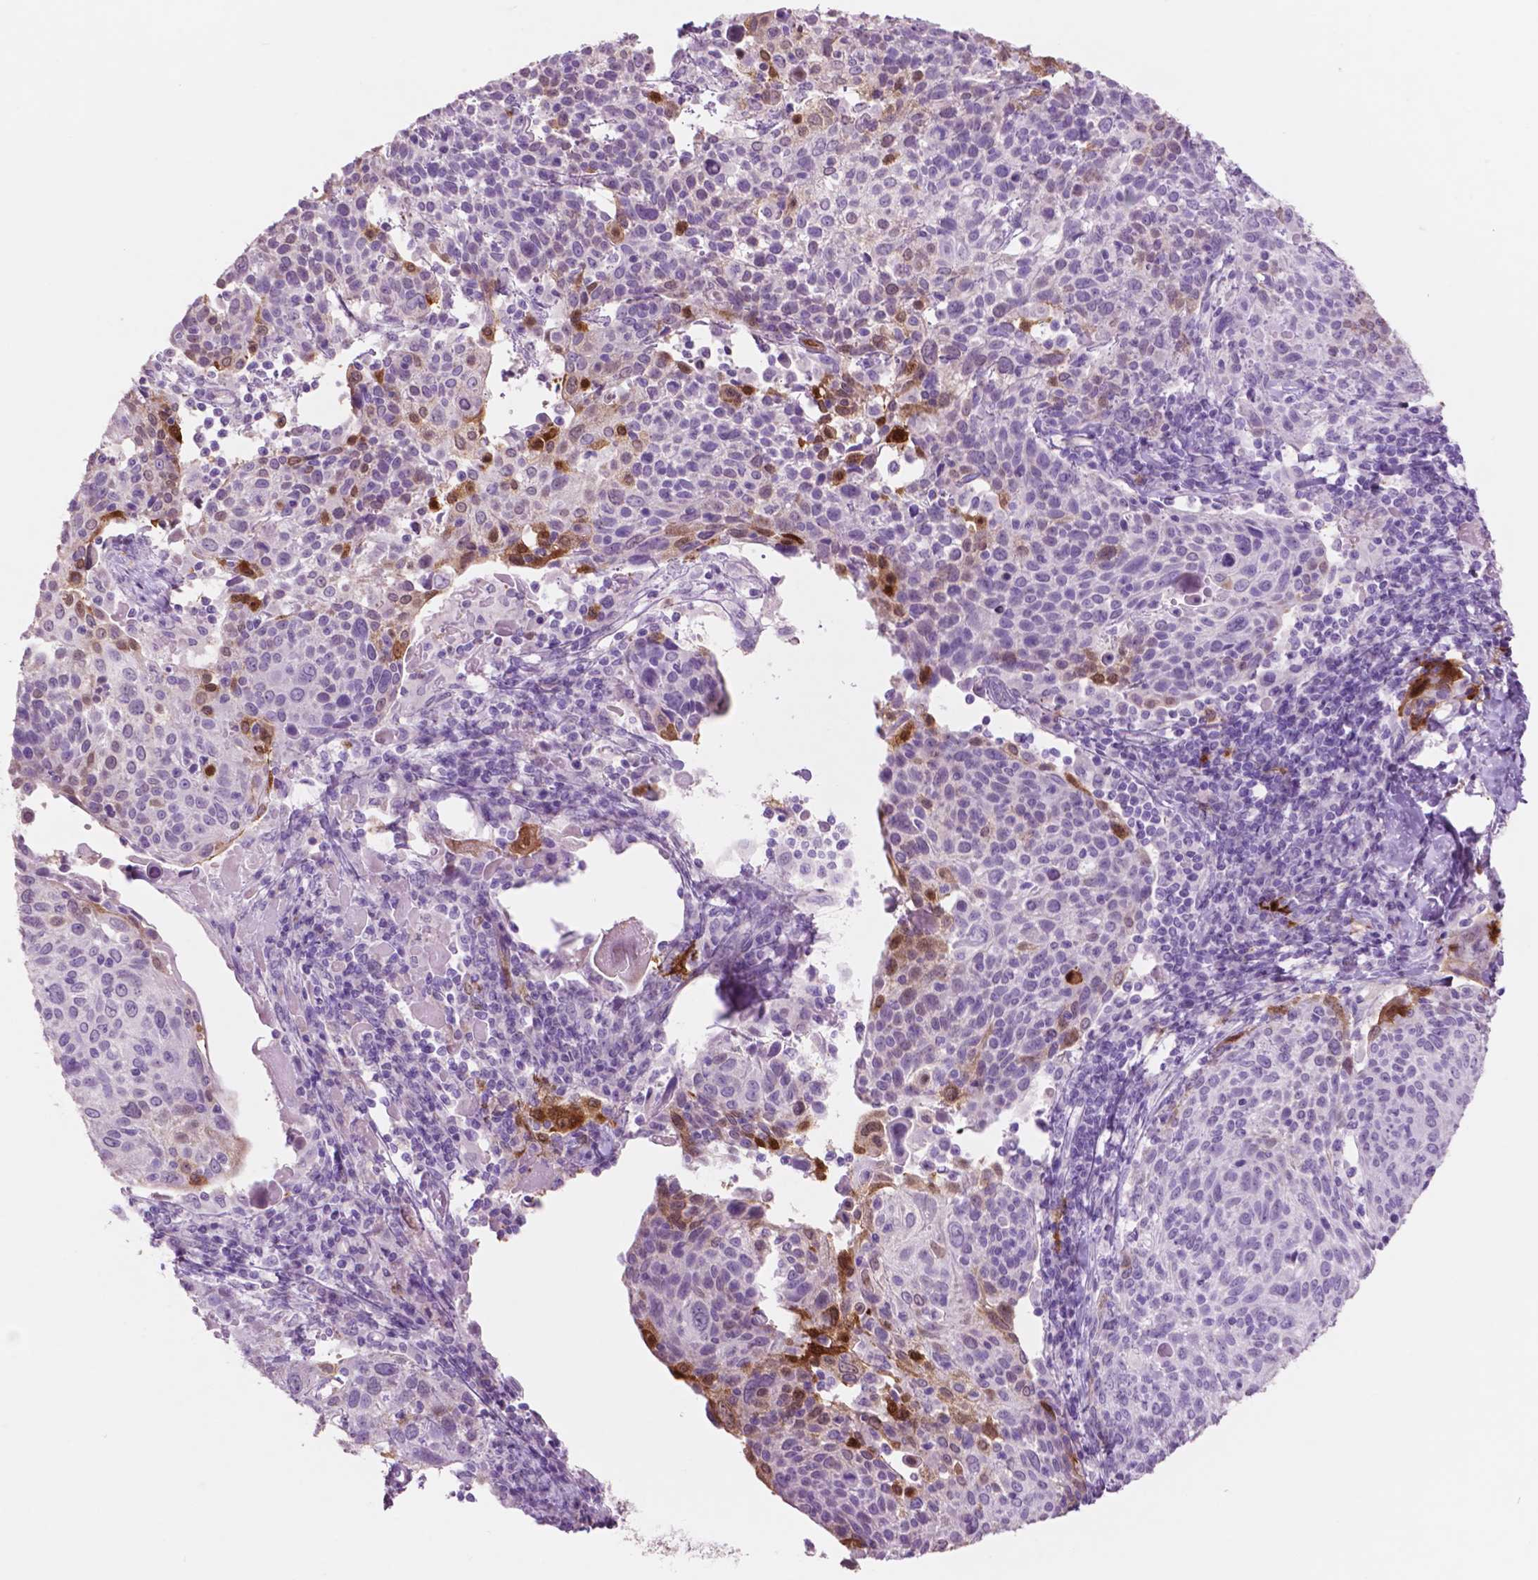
{"staining": {"intensity": "strong", "quantity": "<25%", "location": "cytoplasmic/membranous,nuclear"}, "tissue": "cervical cancer", "cell_type": "Tumor cells", "image_type": "cancer", "snomed": [{"axis": "morphology", "description": "Squamous cell carcinoma, NOS"}, {"axis": "topography", "description": "Cervix"}], "caption": "Immunohistochemical staining of cervical cancer exhibits medium levels of strong cytoplasmic/membranous and nuclear positivity in about <25% of tumor cells.", "gene": "IDO1", "patient": {"sex": "female", "age": 61}}